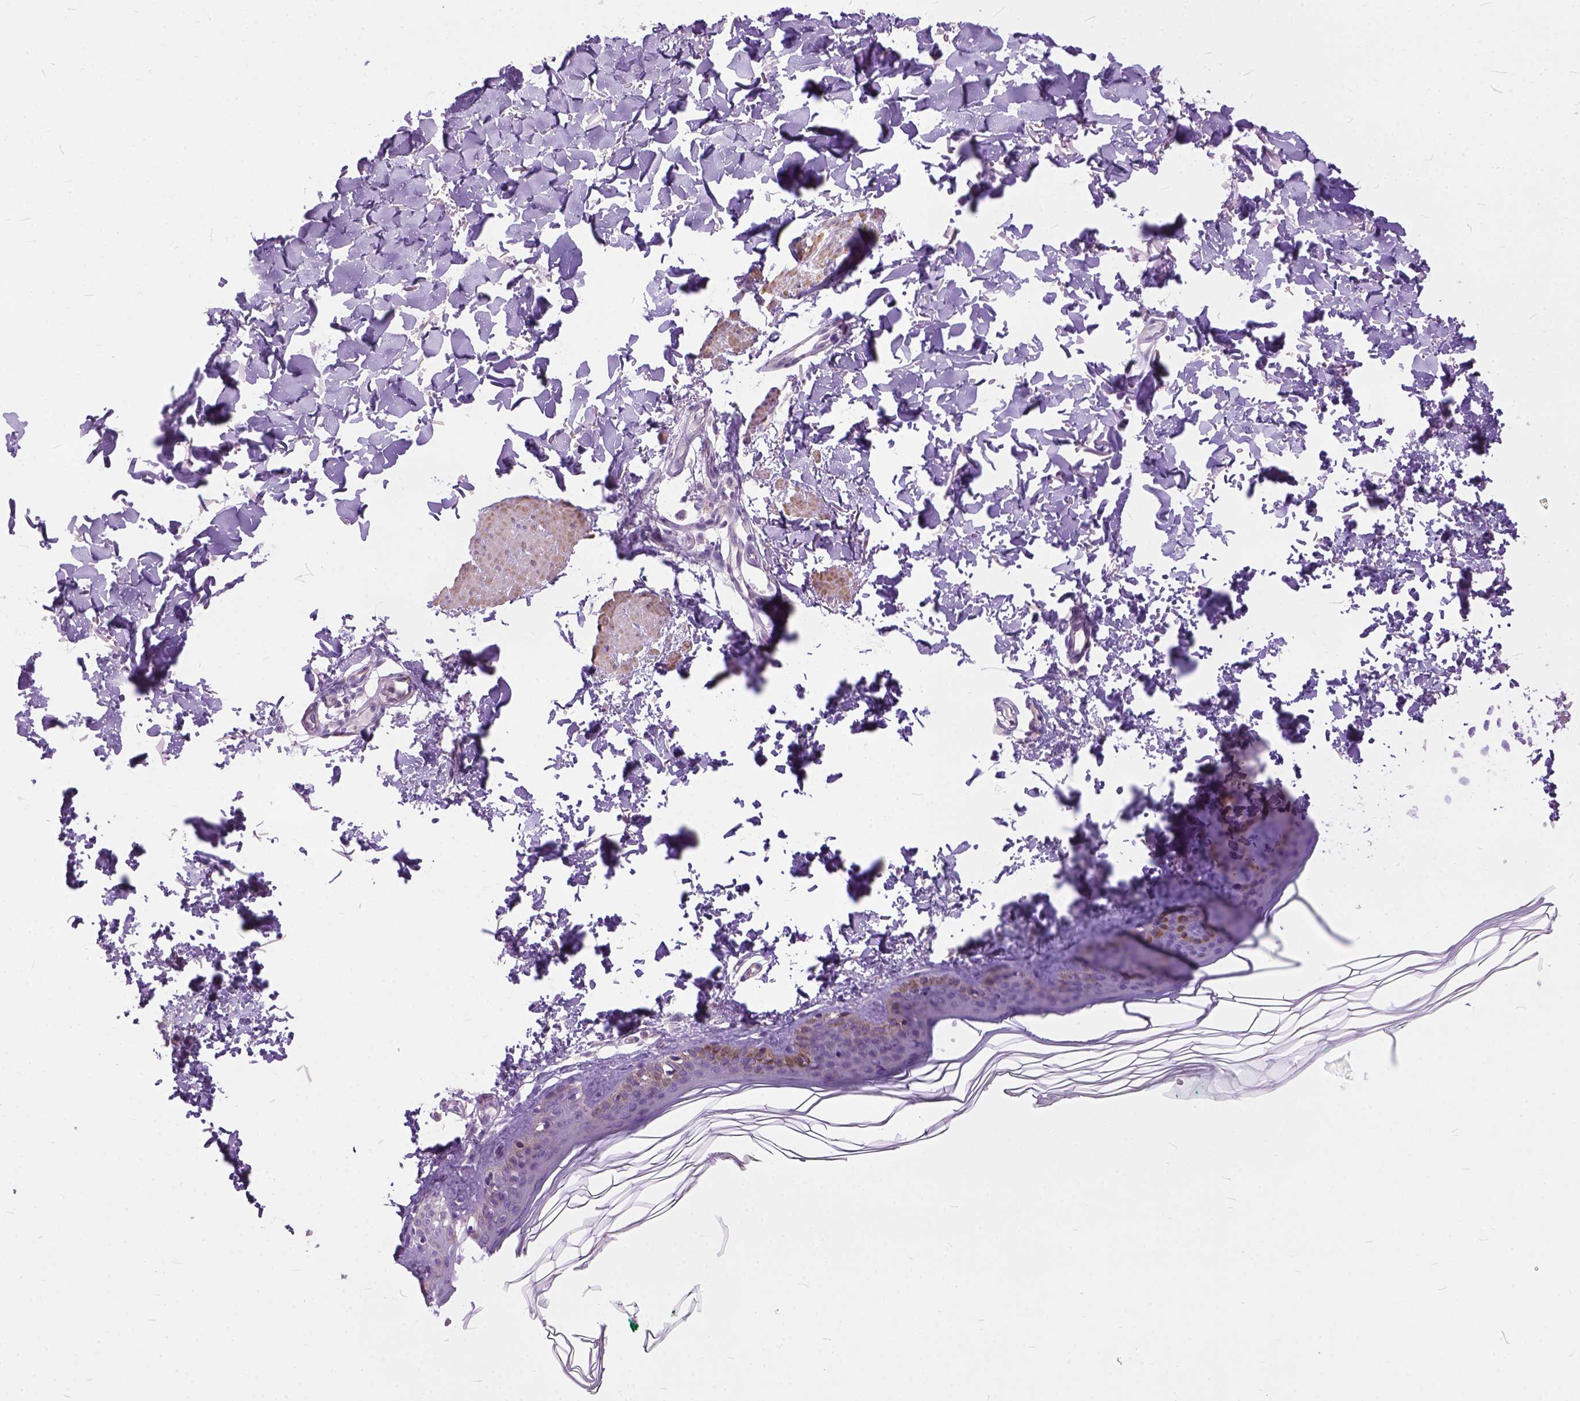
{"staining": {"intensity": "negative", "quantity": "none", "location": "none"}, "tissue": "skin", "cell_type": "Fibroblasts", "image_type": "normal", "snomed": [{"axis": "morphology", "description": "Normal tissue, NOS"}, {"axis": "topography", "description": "Skin"}, {"axis": "topography", "description": "Peripheral nerve tissue"}], "caption": "Skin stained for a protein using immunohistochemistry (IHC) displays no expression fibroblasts.", "gene": "BANF2", "patient": {"sex": "female", "age": 45}}